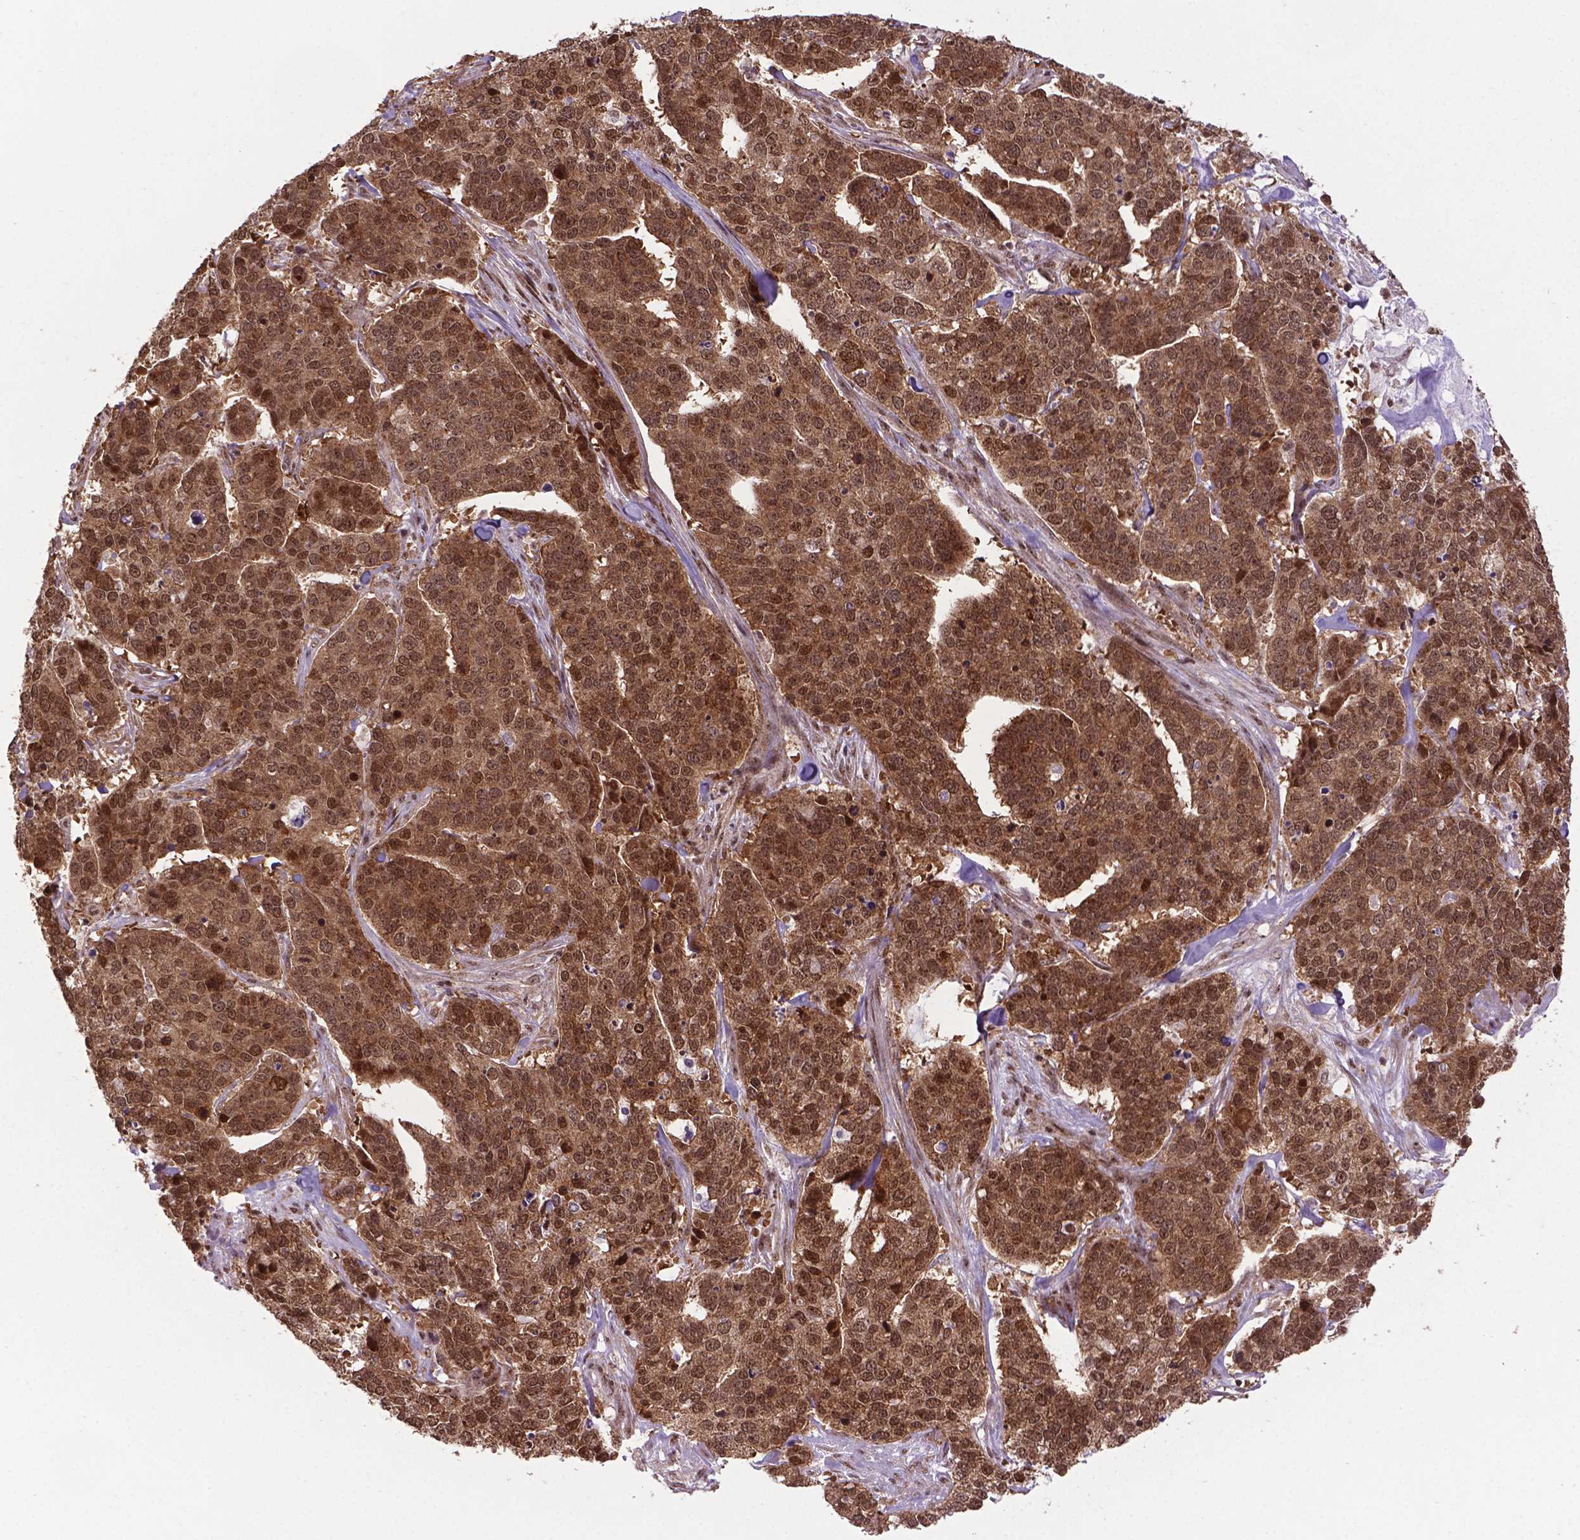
{"staining": {"intensity": "moderate", "quantity": ">75%", "location": "cytoplasmic/membranous,nuclear"}, "tissue": "ovarian cancer", "cell_type": "Tumor cells", "image_type": "cancer", "snomed": [{"axis": "morphology", "description": "Carcinoma, endometroid"}, {"axis": "topography", "description": "Ovary"}], "caption": "A micrograph of human ovarian cancer stained for a protein shows moderate cytoplasmic/membranous and nuclear brown staining in tumor cells.", "gene": "CSNK2A1", "patient": {"sex": "female", "age": 65}}